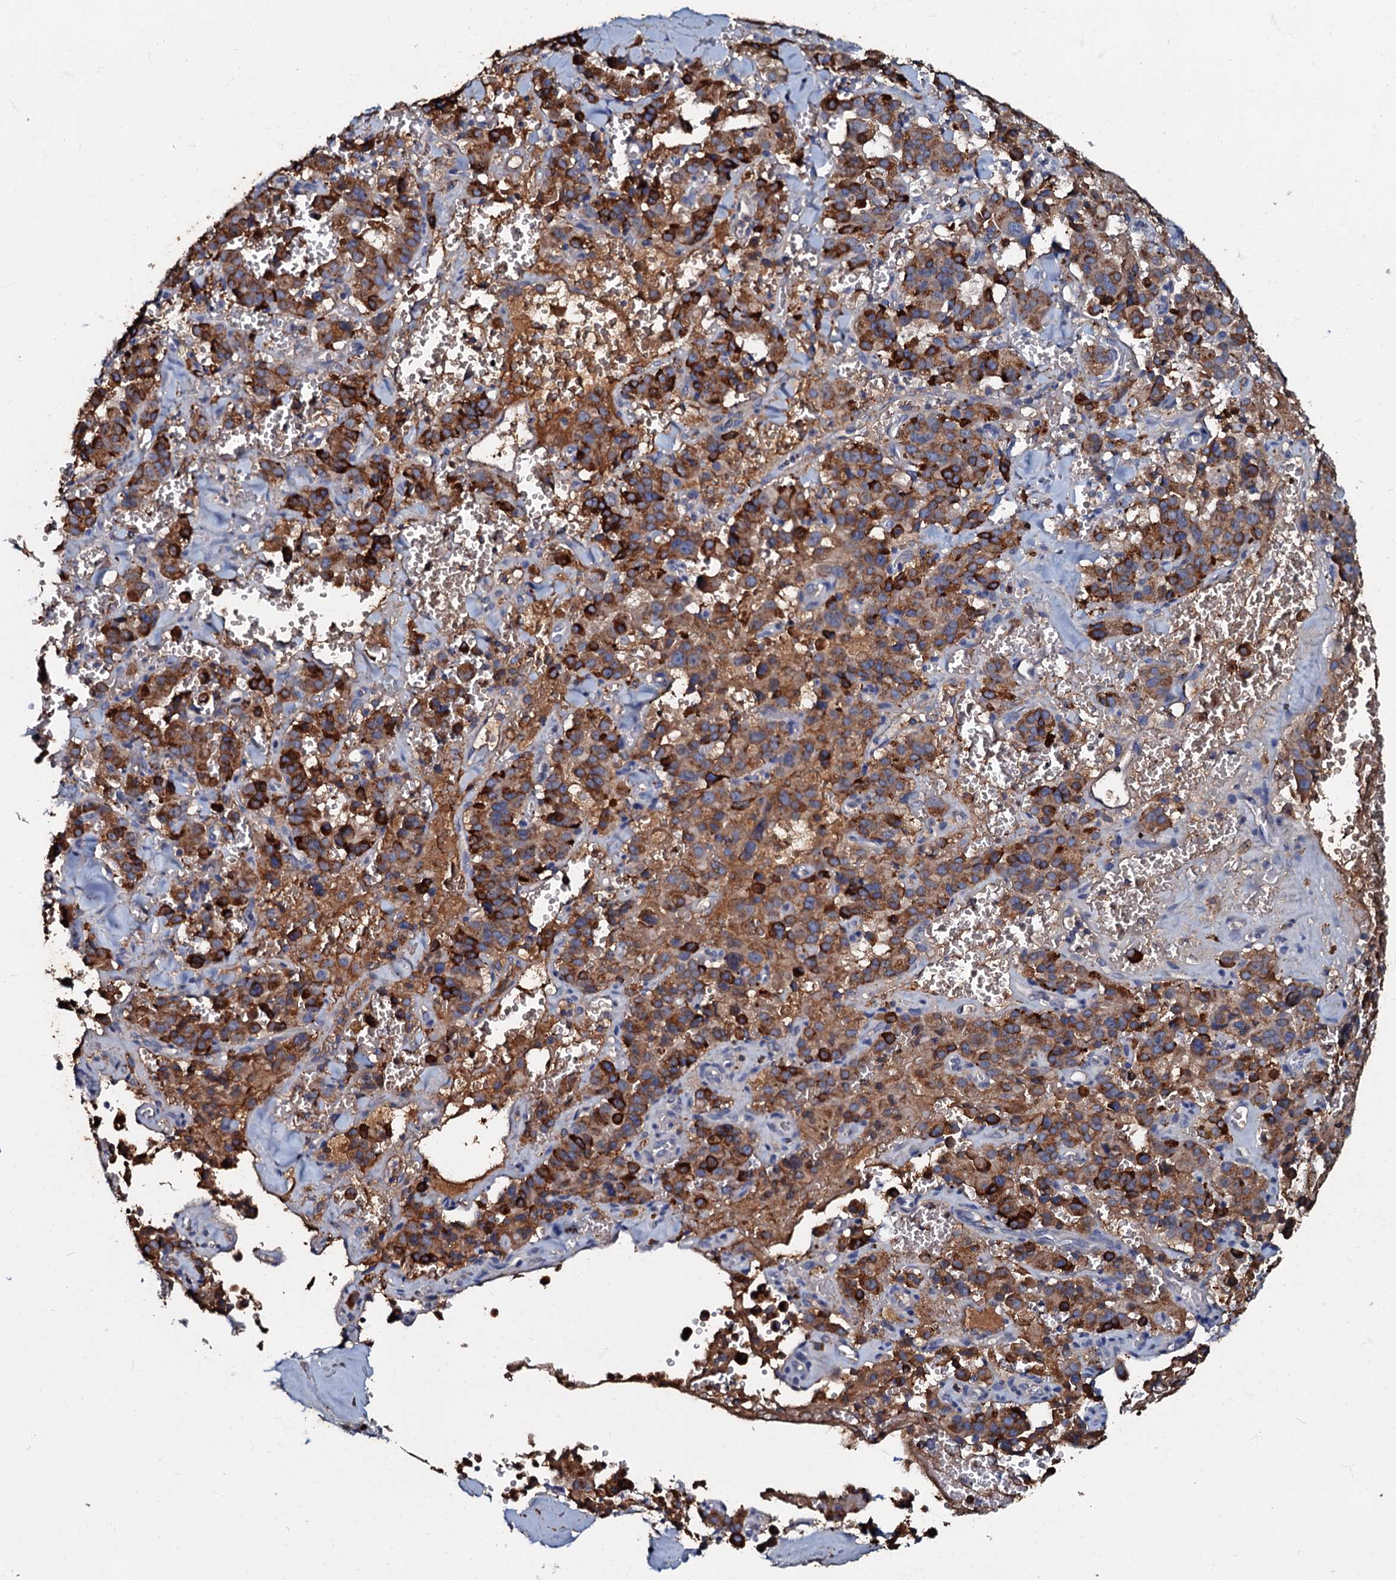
{"staining": {"intensity": "strong", "quantity": ">75%", "location": "cytoplasmic/membranous"}, "tissue": "pancreatic cancer", "cell_type": "Tumor cells", "image_type": "cancer", "snomed": [{"axis": "morphology", "description": "Adenocarcinoma, NOS"}, {"axis": "topography", "description": "Pancreas"}], "caption": "IHC of human pancreatic cancer displays high levels of strong cytoplasmic/membranous positivity in approximately >75% of tumor cells.", "gene": "MANSC4", "patient": {"sex": "male", "age": 65}}